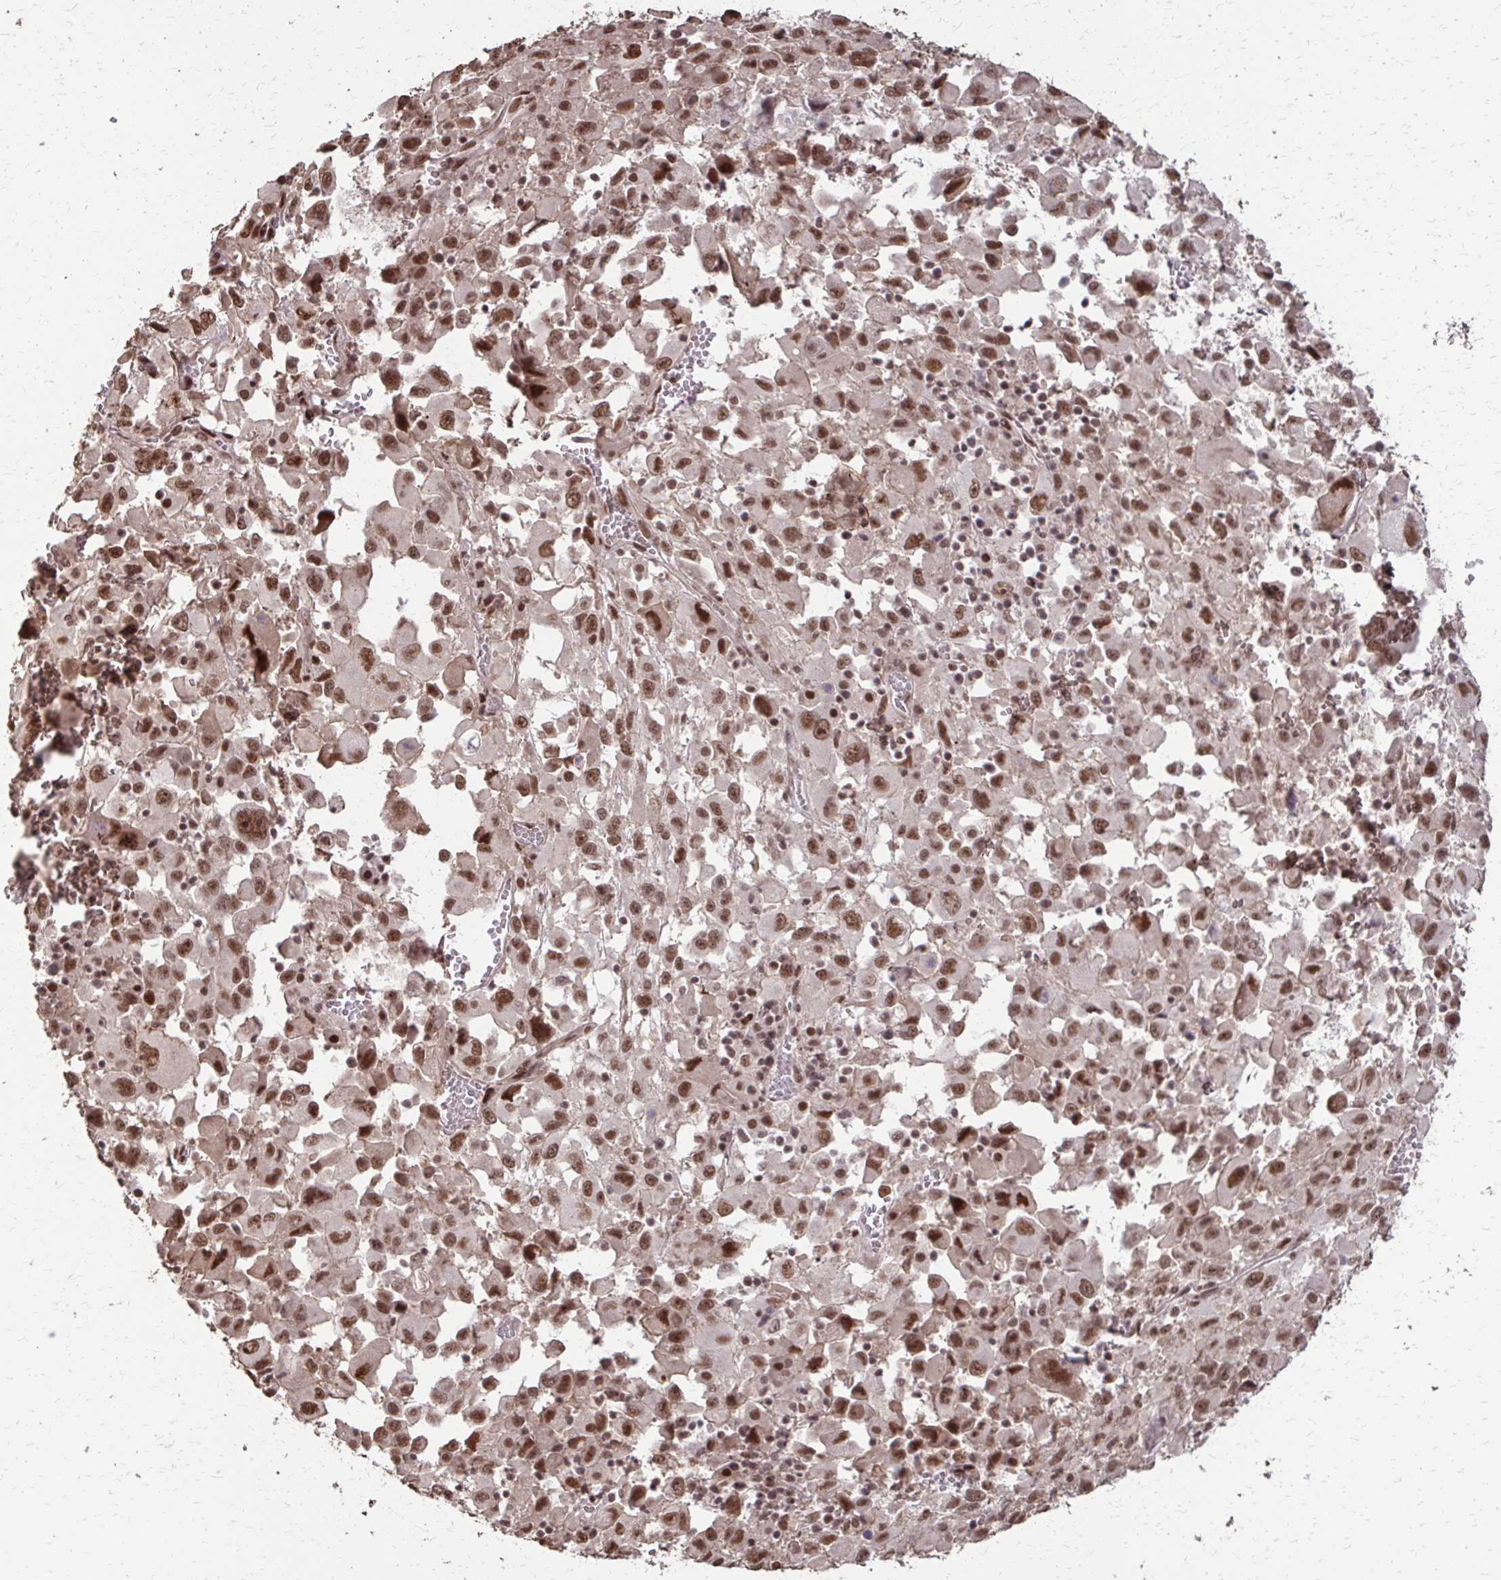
{"staining": {"intensity": "moderate", "quantity": ">75%", "location": "nuclear"}, "tissue": "melanoma", "cell_type": "Tumor cells", "image_type": "cancer", "snomed": [{"axis": "morphology", "description": "Malignant melanoma, Metastatic site"}, {"axis": "topography", "description": "Soft tissue"}], "caption": "High-power microscopy captured an immunohistochemistry (IHC) histopathology image of malignant melanoma (metastatic site), revealing moderate nuclear positivity in about >75% of tumor cells.", "gene": "SS18", "patient": {"sex": "male", "age": 50}}